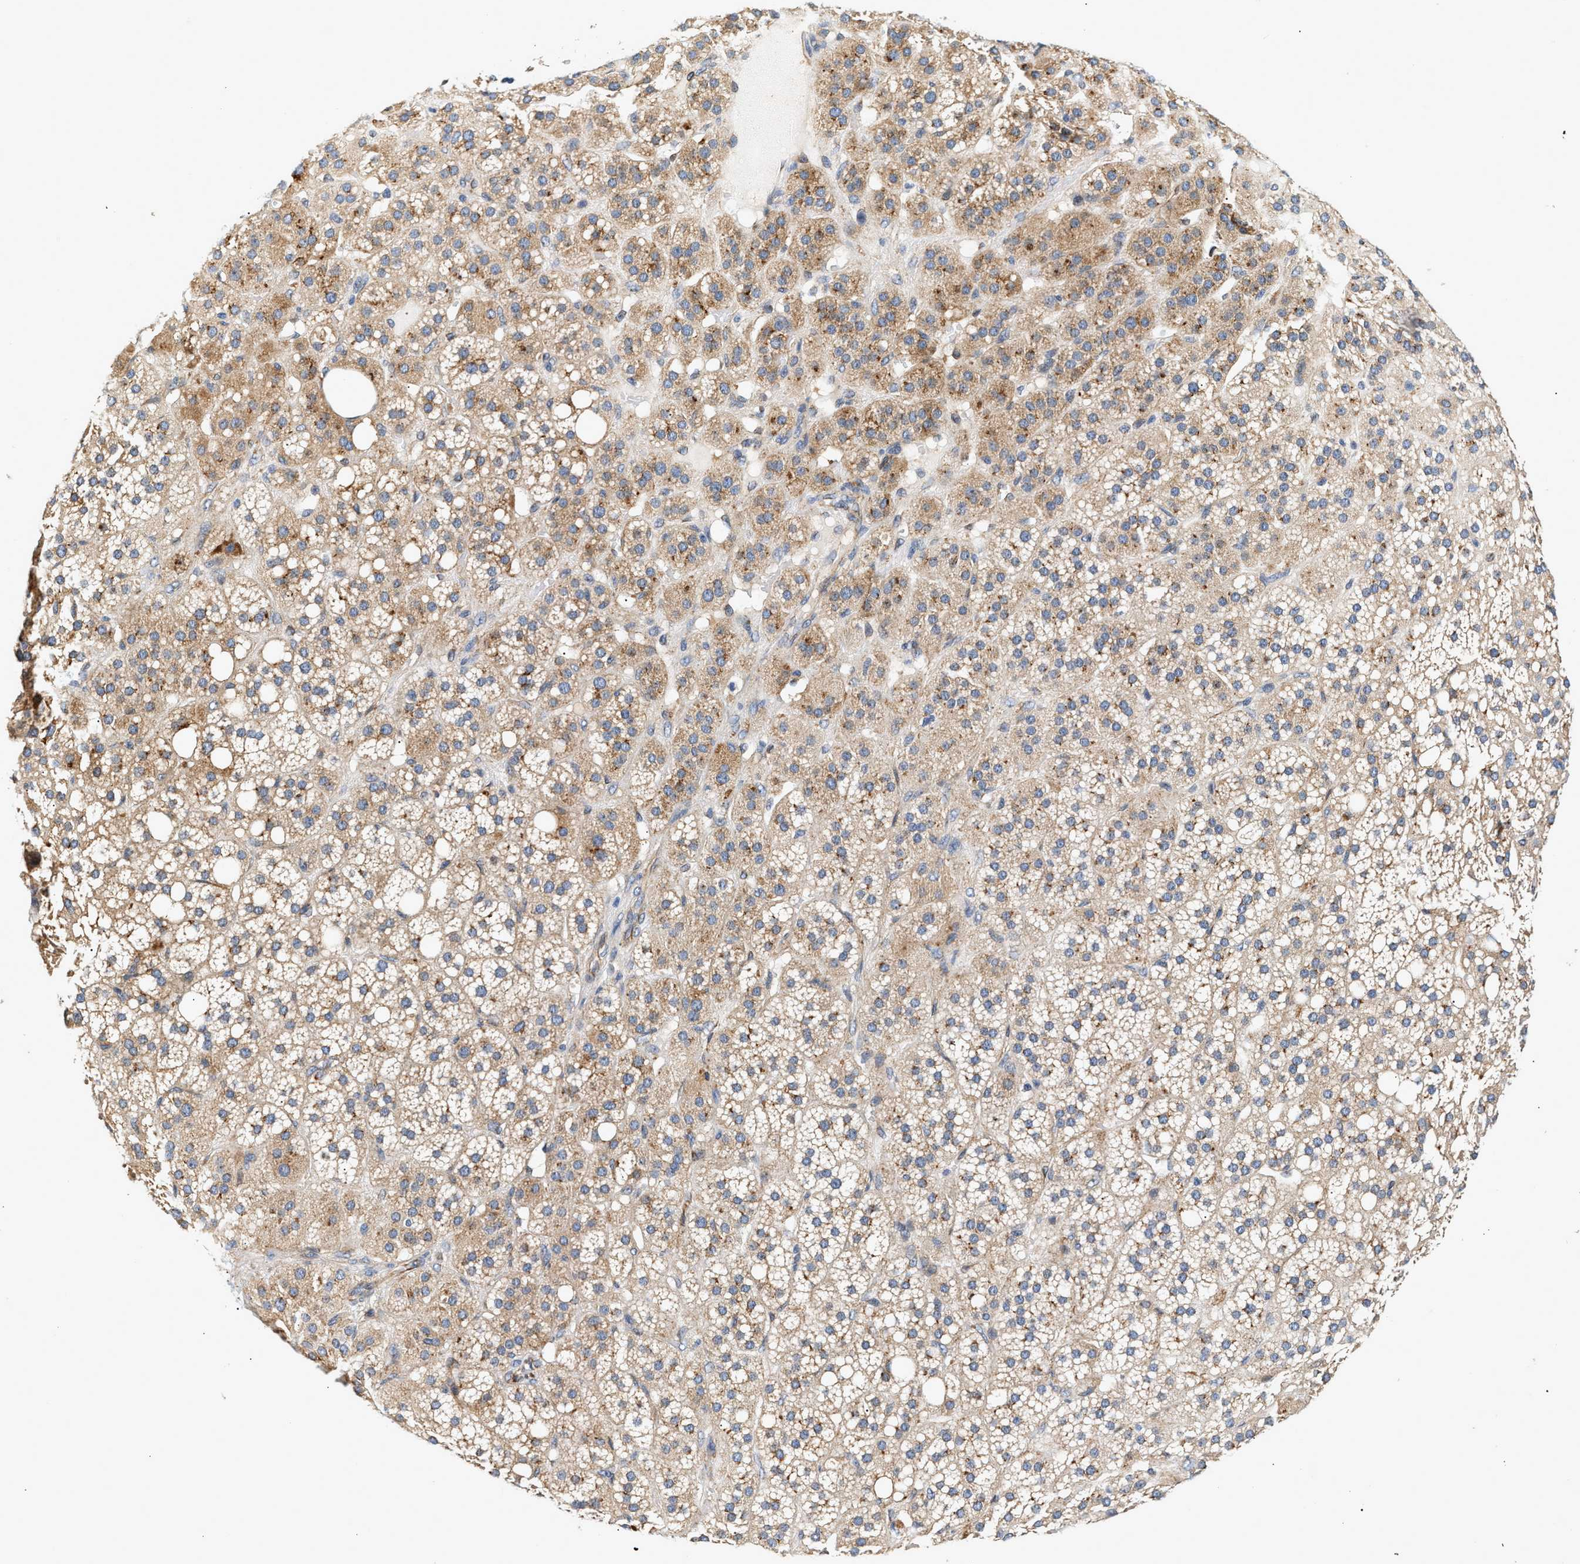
{"staining": {"intensity": "weak", "quantity": ">75%", "location": "cytoplasmic/membranous"}, "tissue": "adrenal gland", "cell_type": "Glandular cells", "image_type": "normal", "snomed": [{"axis": "morphology", "description": "Normal tissue, NOS"}, {"axis": "topography", "description": "Adrenal gland"}], "caption": "Immunohistochemistry of benign adrenal gland demonstrates low levels of weak cytoplasmic/membranous staining in approximately >75% of glandular cells.", "gene": "IFT74", "patient": {"sex": "female", "age": 59}}